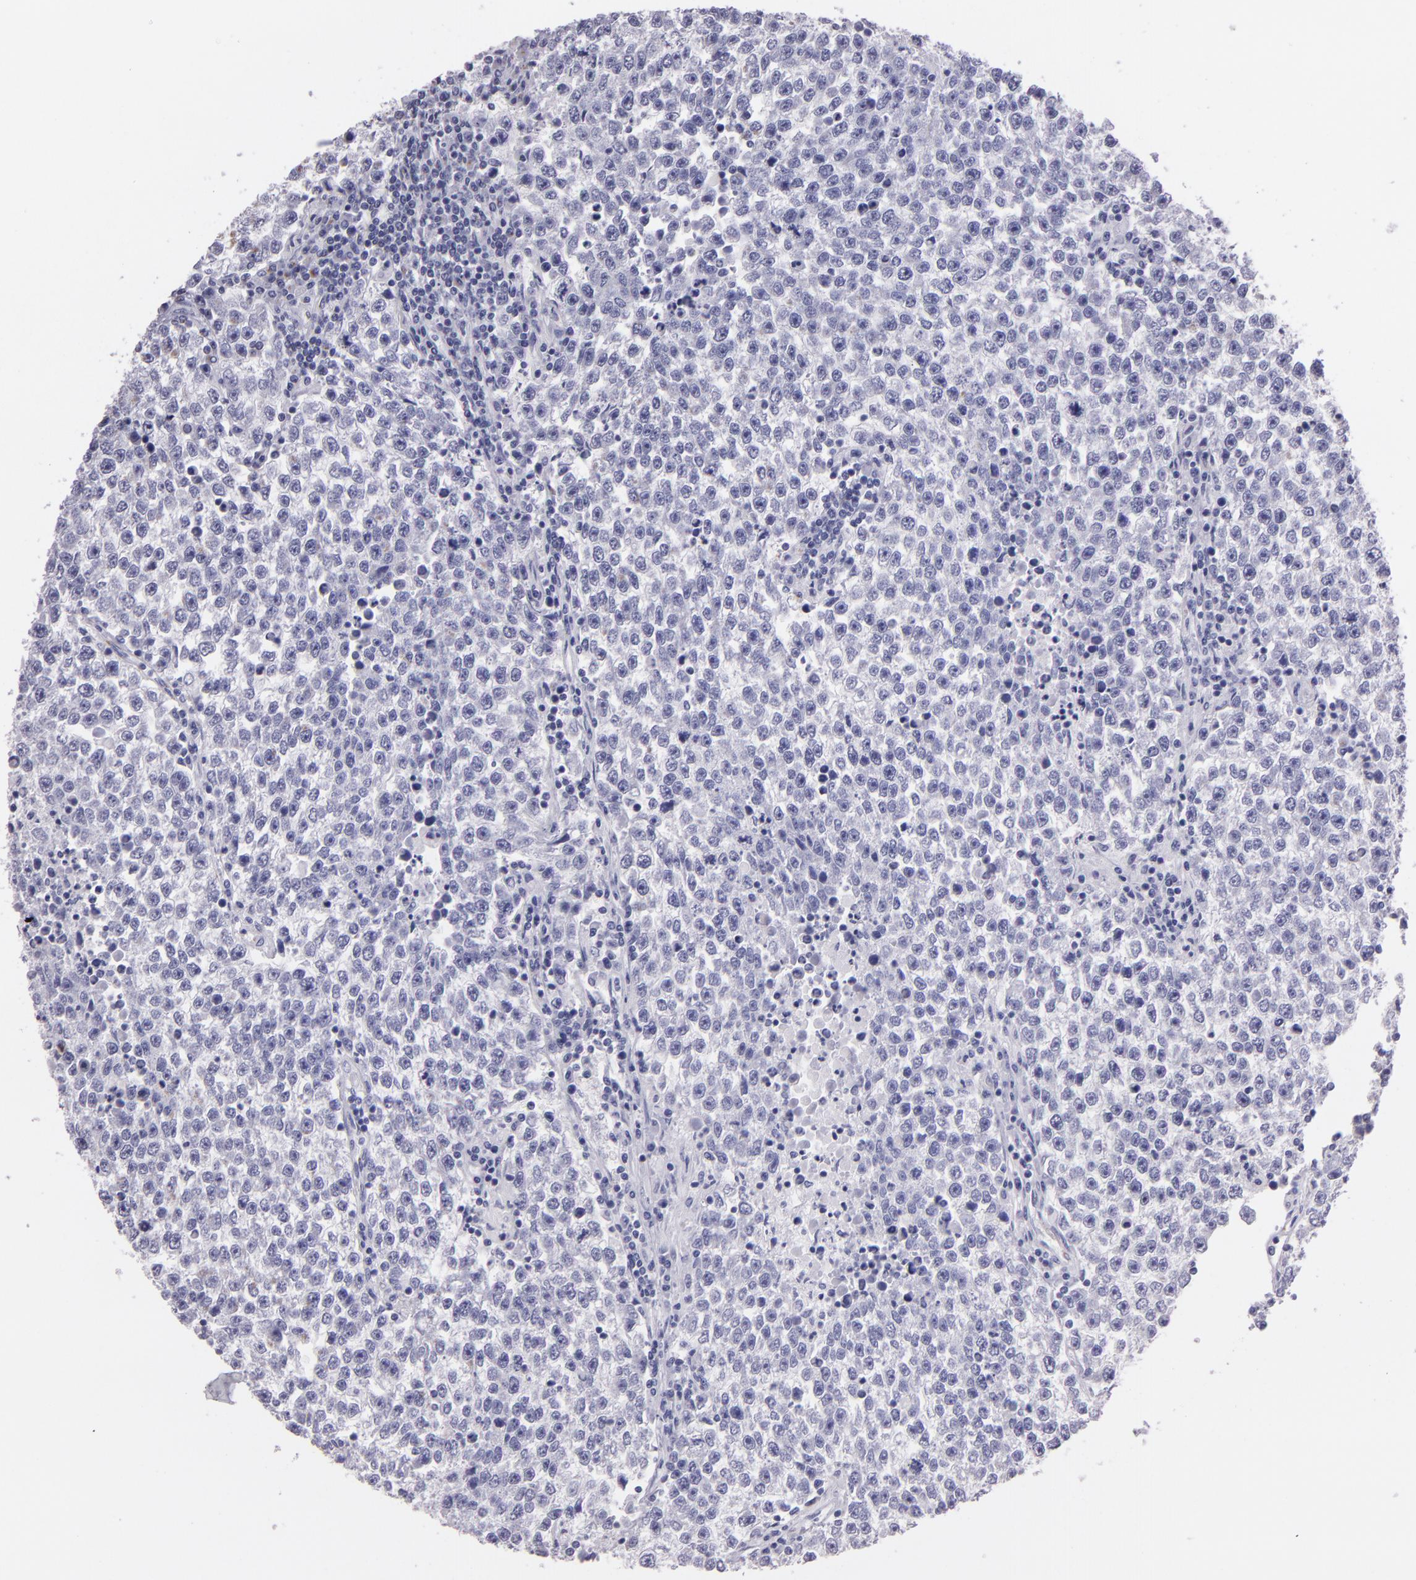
{"staining": {"intensity": "negative", "quantity": "none", "location": "none"}, "tissue": "testis cancer", "cell_type": "Tumor cells", "image_type": "cancer", "snomed": [{"axis": "morphology", "description": "Seminoma, NOS"}, {"axis": "topography", "description": "Testis"}], "caption": "This is a image of immunohistochemistry (IHC) staining of testis seminoma, which shows no positivity in tumor cells.", "gene": "MUC5AC", "patient": {"sex": "male", "age": 36}}